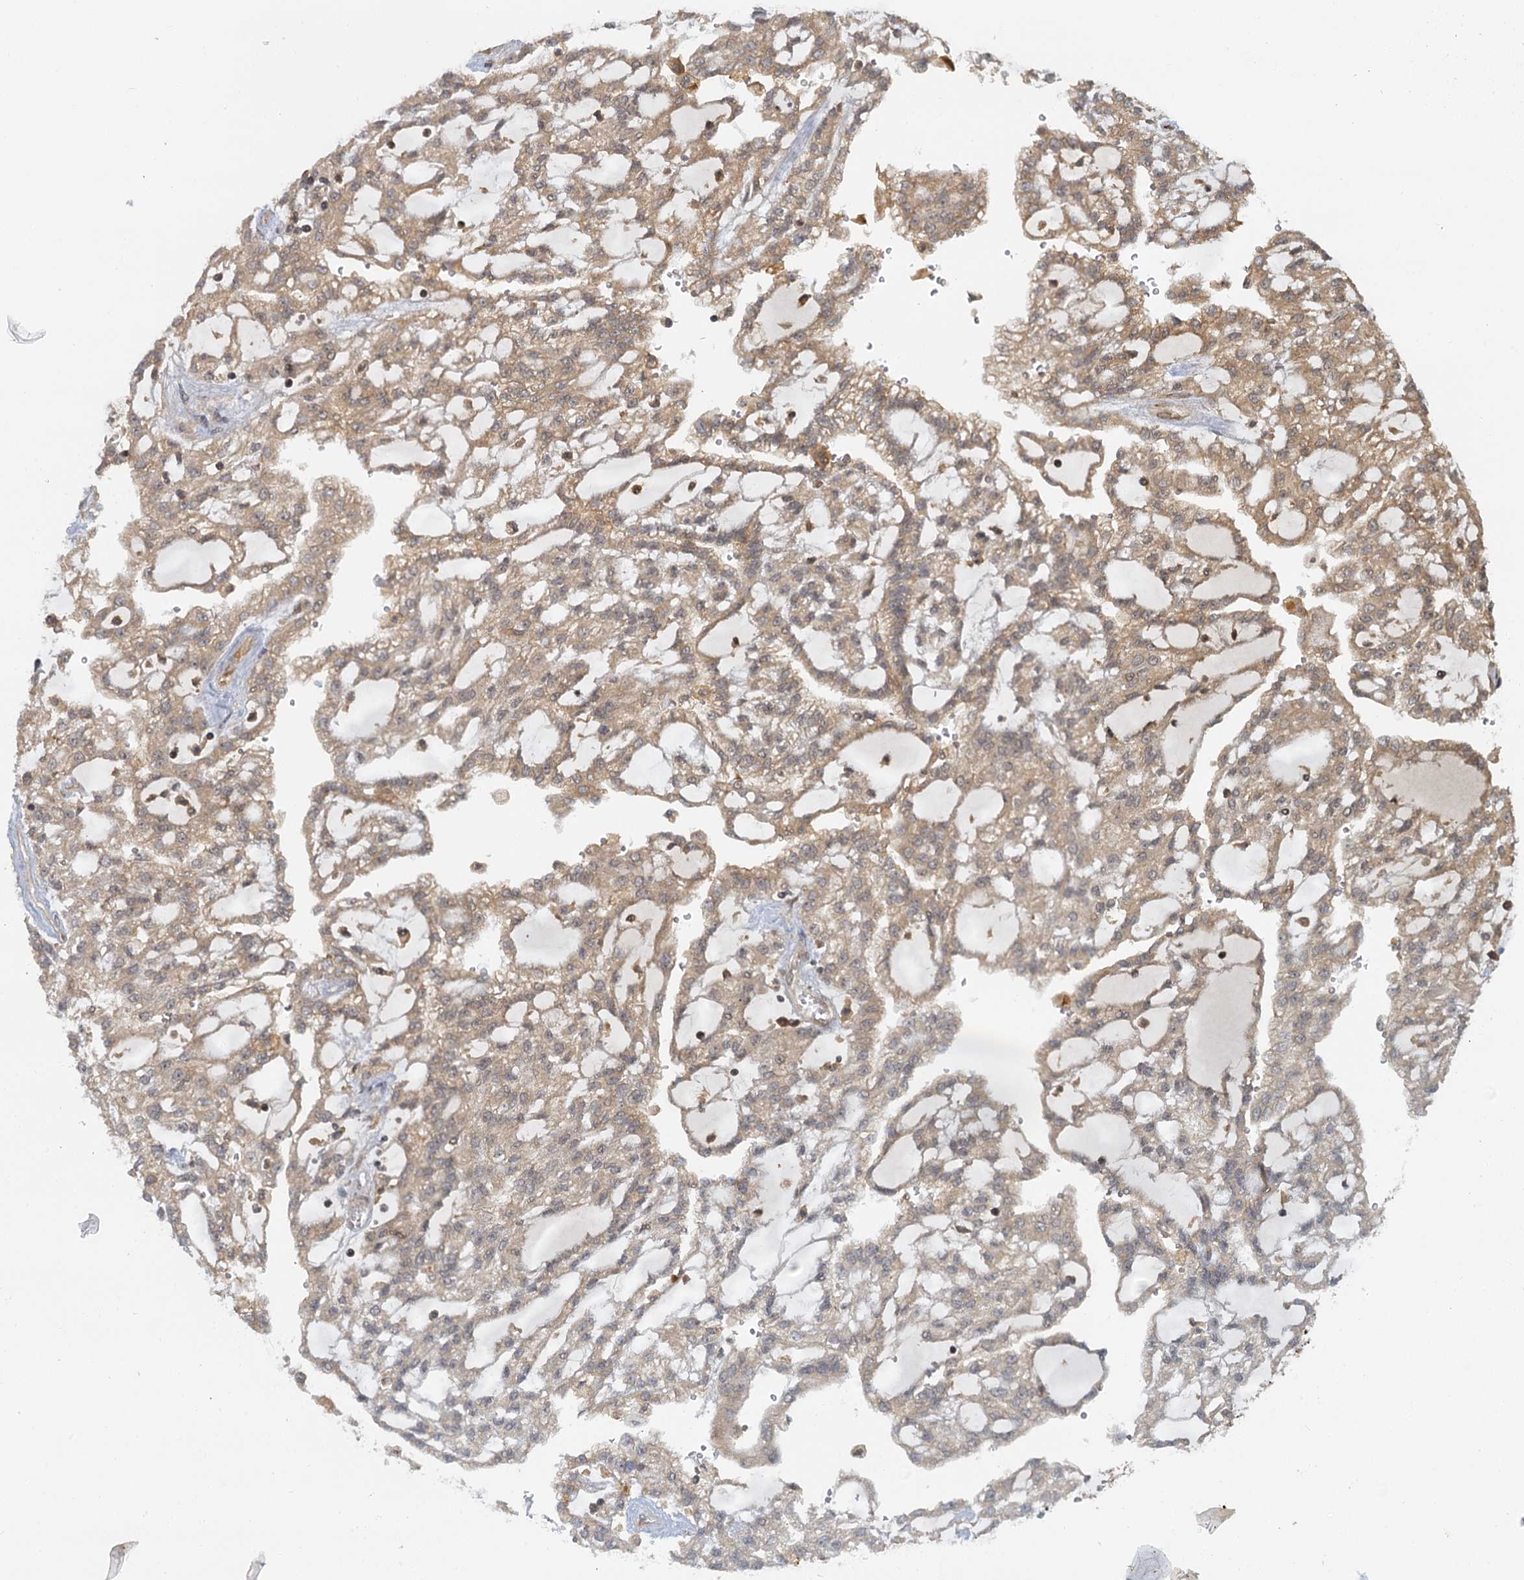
{"staining": {"intensity": "weak", "quantity": "25%-75%", "location": "cytoplasmic/membranous"}, "tissue": "renal cancer", "cell_type": "Tumor cells", "image_type": "cancer", "snomed": [{"axis": "morphology", "description": "Adenocarcinoma, NOS"}, {"axis": "topography", "description": "Kidney"}], "caption": "This is an image of immunohistochemistry (IHC) staining of adenocarcinoma (renal), which shows weak expression in the cytoplasmic/membranous of tumor cells.", "gene": "ZNF549", "patient": {"sex": "male", "age": 63}}